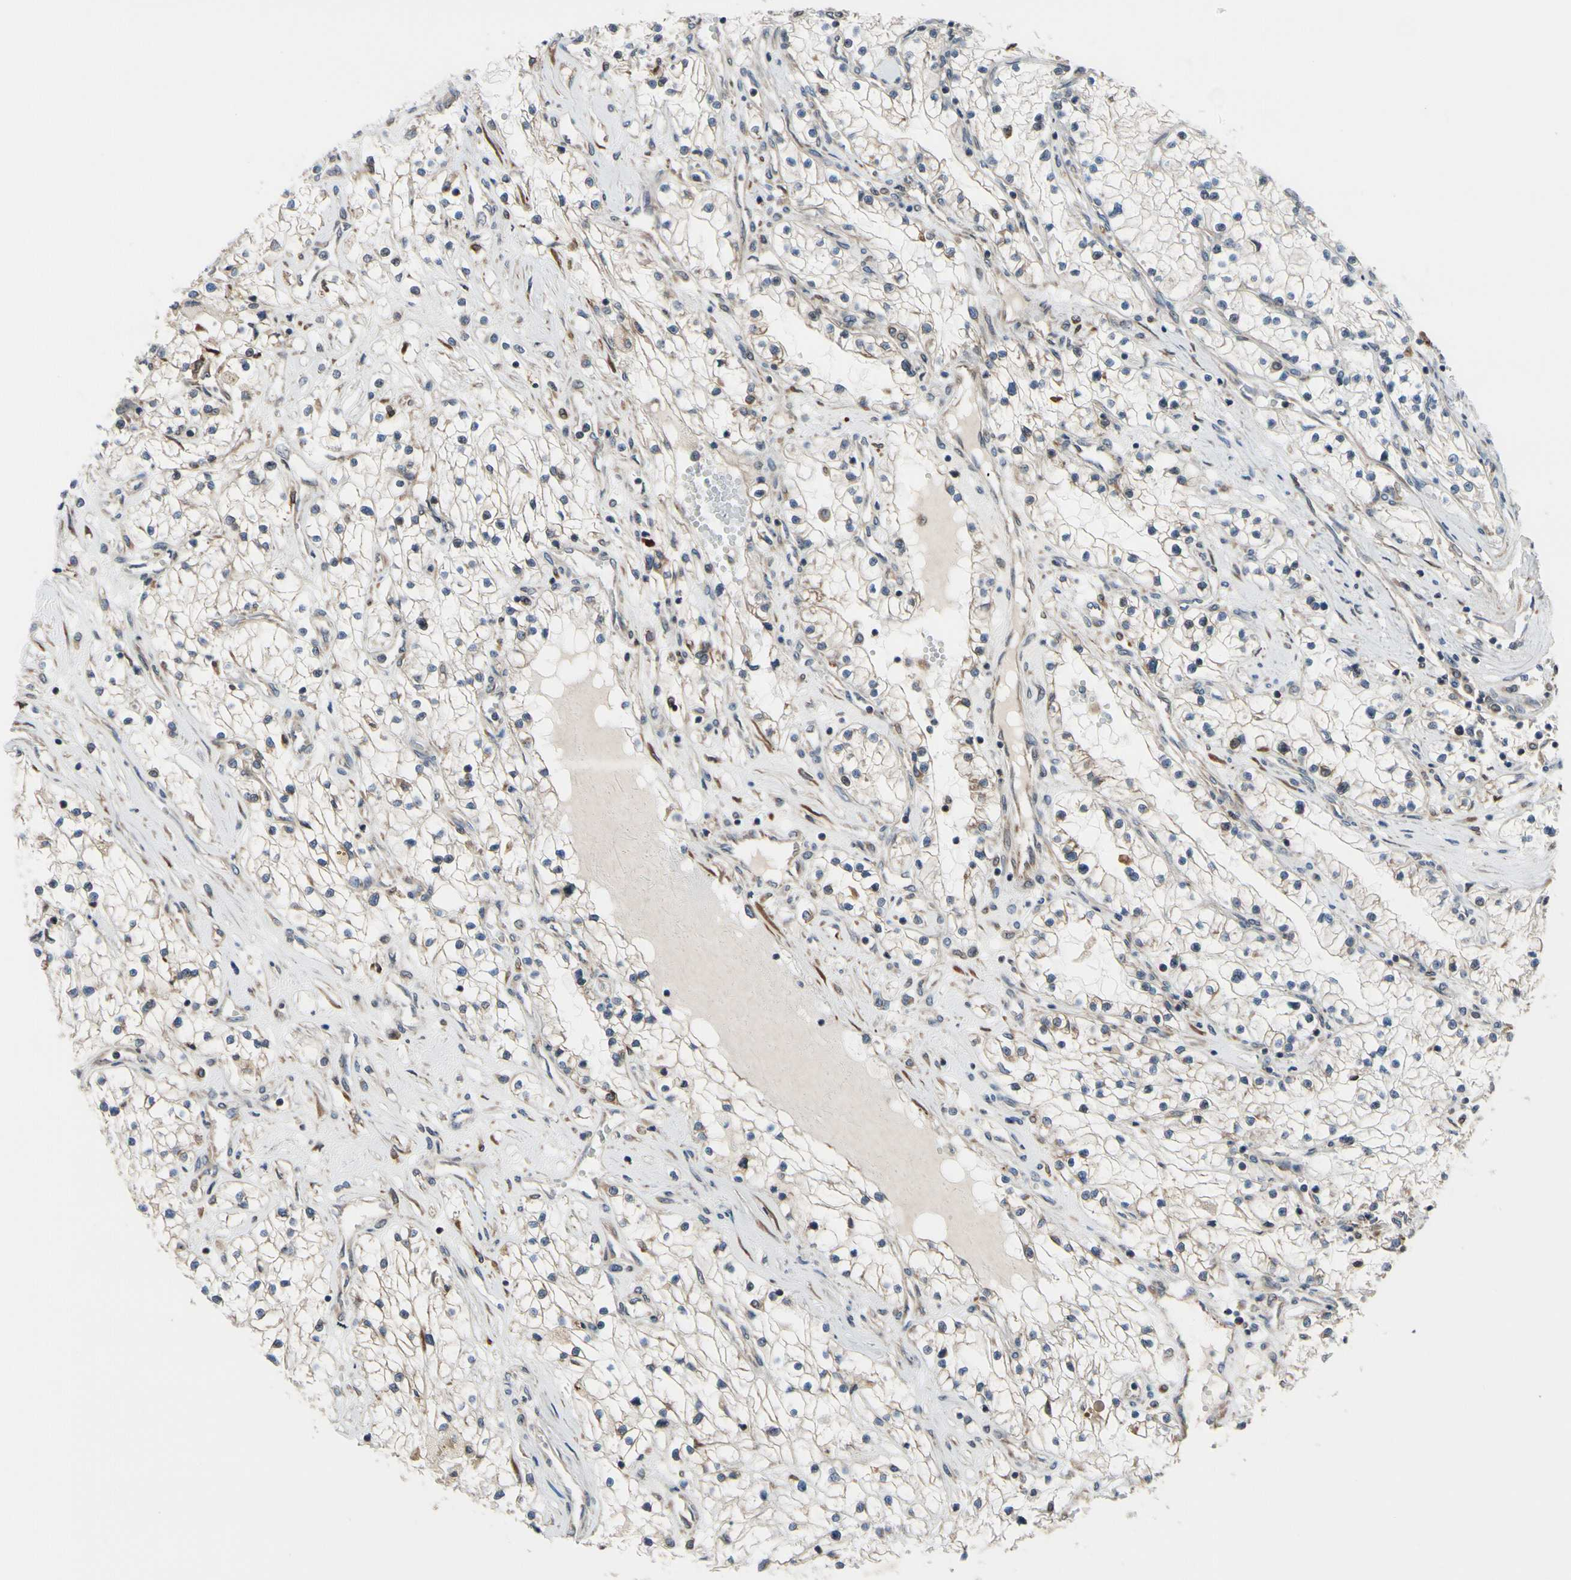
{"staining": {"intensity": "weak", "quantity": ">75%", "location": "cytoplasmic/membranous"}, "tissue": "renal cancer", "cell_type": "Tumor cells", "image_type": "cancer", "snomed": [{"axis": "morphology", "description": "Adenocarcinoma, NOS"}, {"axis": "topography", "description": "Kidney"}], "caption": "Immunohistochemical staining of human renal cancer (adenocarcinoma) demonstrates weak cytoplasmic/membranous protein staining in about >75% of tumor cells.", "gene": "TMED7", "patient": {"sex": "male", "age": 68}}